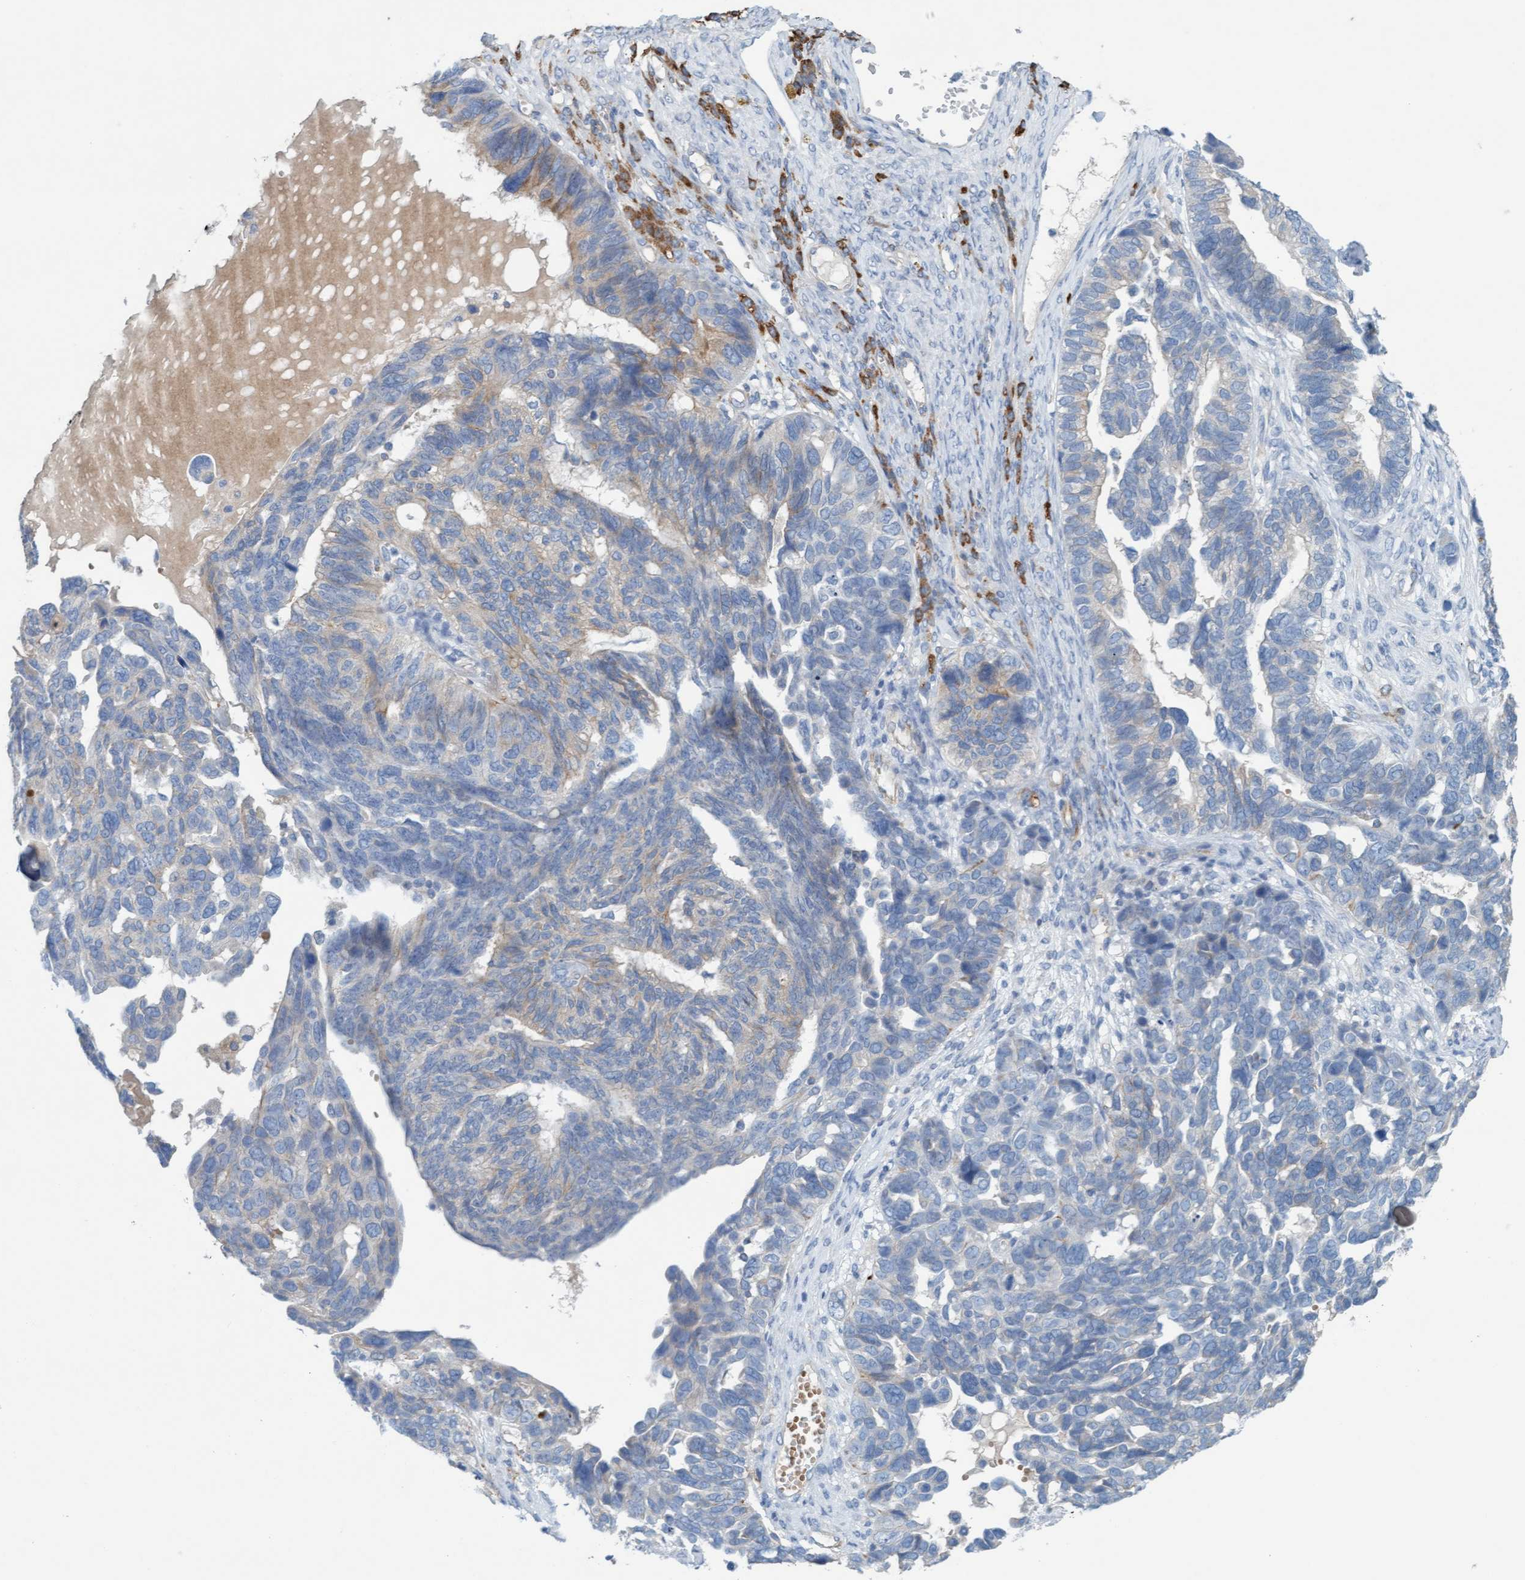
{"staining": {"intensity": "moderate", "quantity": "<25%", "location": "cytoplasmic/membranous"}, "tissue": "ovarian cancer", "cell_type": "Tumor cells", "image_type": "cancer", "snomed": [{"axis": "morphology", "description": "Cystadenocarcinoma, serous, NOS"}, {"axis": "topography", "description": "Ovary"}], "caption": "Human ovarian cancer (serous cystadenocarcinoma) stained with a brown dye reveals moderate cytoplasmic/membranous positive expression in approximately <25% of tumor cells.", "gene": "SIGIRR", "patient": {"sex": "female", "age": 79}}